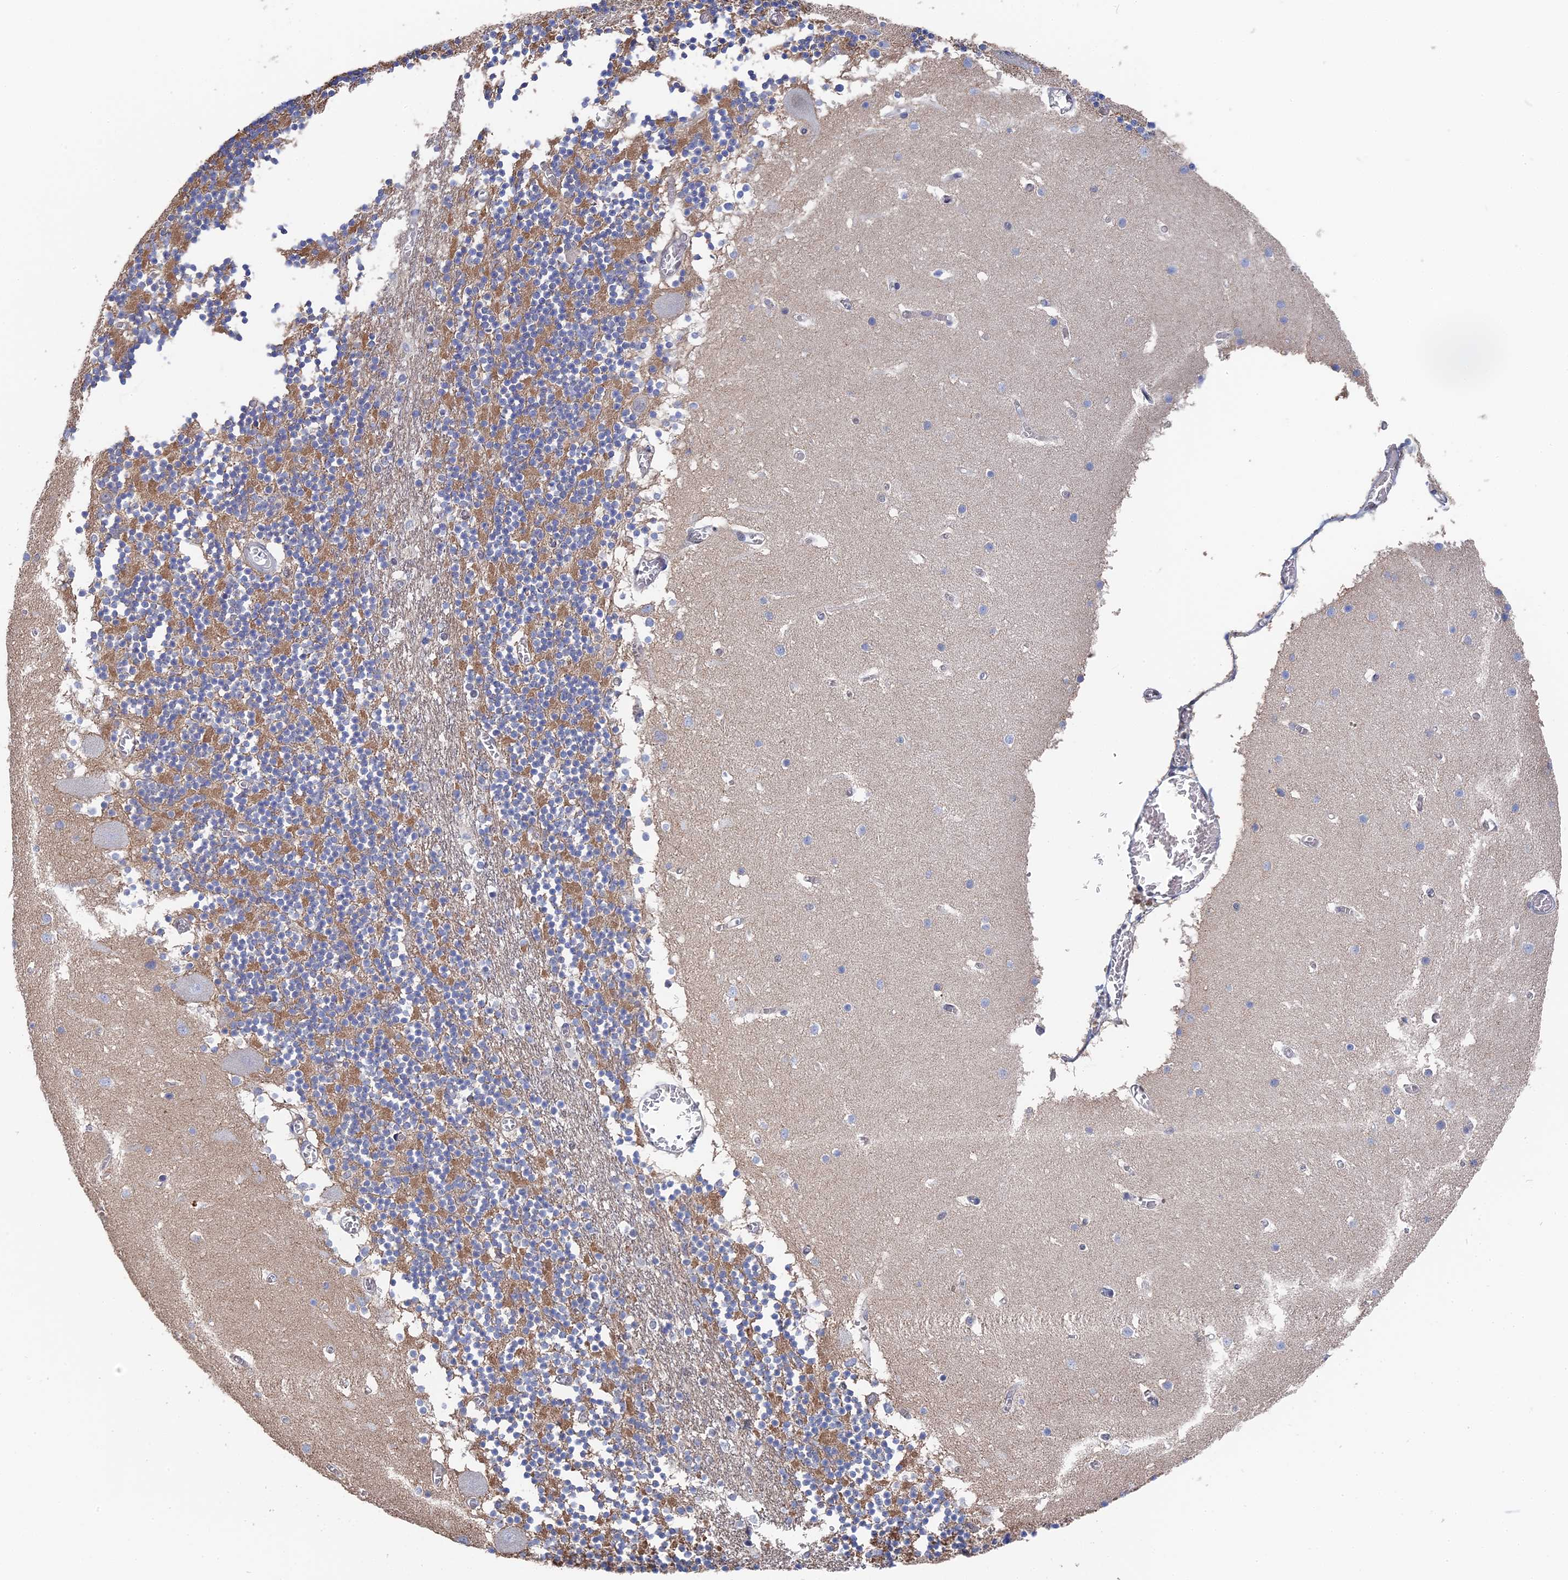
{"staining": {"intensity": "negative", "quantity": "none", "location": "none"}, "tissue": "cerebellum", "cell_type": "Cells in granular layer", "image_type": "normal", "snomed": [{"axis": "morphology", "description": "Normal tissue, NOS"}, {"axis": "topography", "description": "Cerebellum"}], "caption": "Cells in granular layer are negative for brown protein staining in normal cerebellum. (DAB (3,3'-diaminobenzidine) immunohistochemistry (IHC), high magnification).", "gene": "TSSC4", "patient": {"sex": "female", "age": 28}}